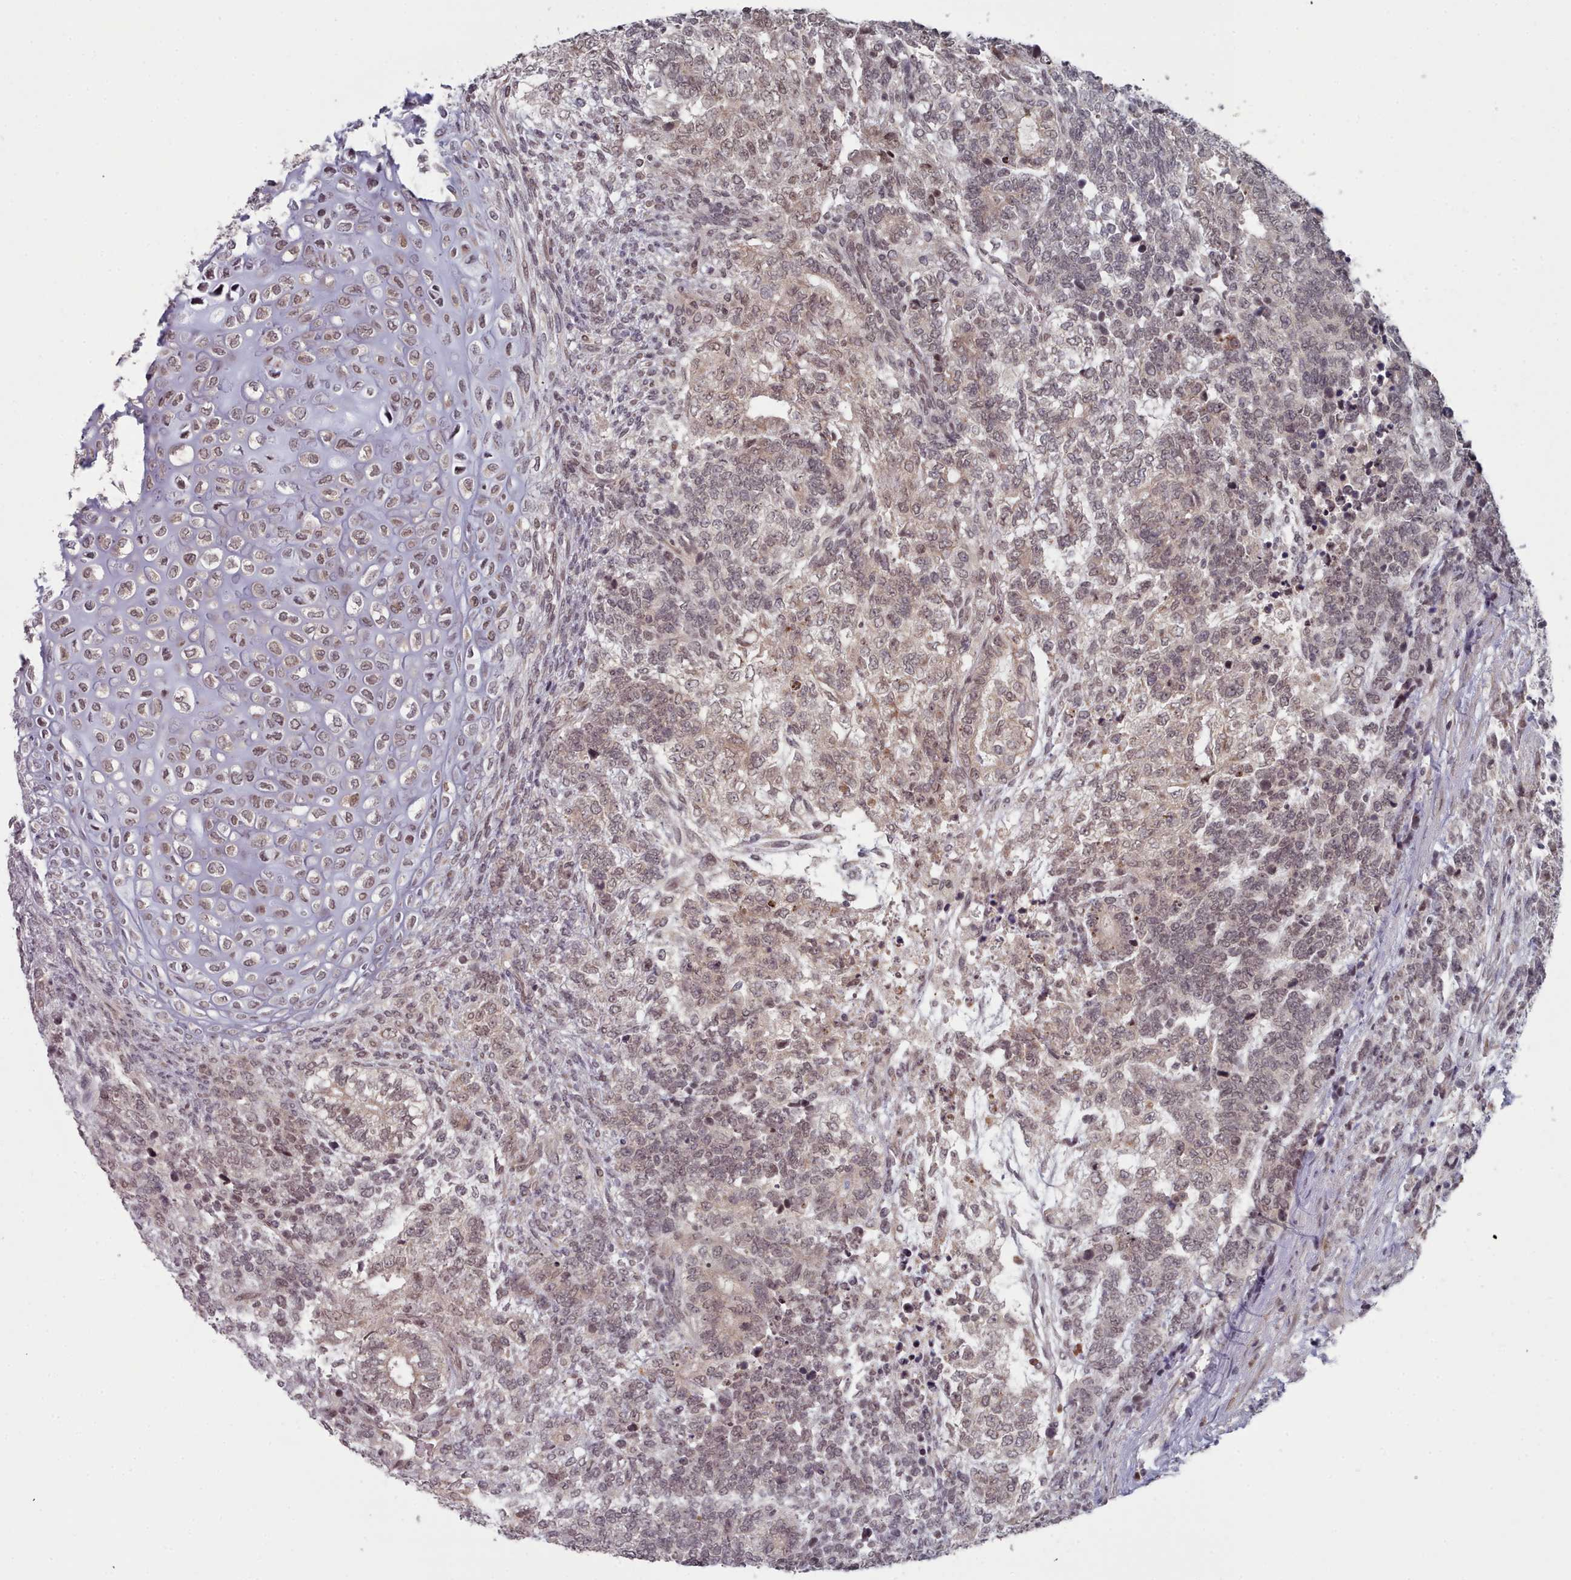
{"staining": {"intensity": "weak", "quantity": "<25%", "location": "cytoplasmic/membranous,nuclear"}, "tissue": "testis cancer", "cell_type": "Tumor cells", "image_type": "cancer", "snomed": [{"axis": "morphology", "description": "Carcinoma, Embryonal, NOS"}, {"axis": "topography", "description": "Testis"}], "caption": "Histopathology image shows no significant protein staining in tumor cells of embryonal carcinoma (testis).", "gene": "HYAL3", "patient": {"sex": "male", "age": 23}}